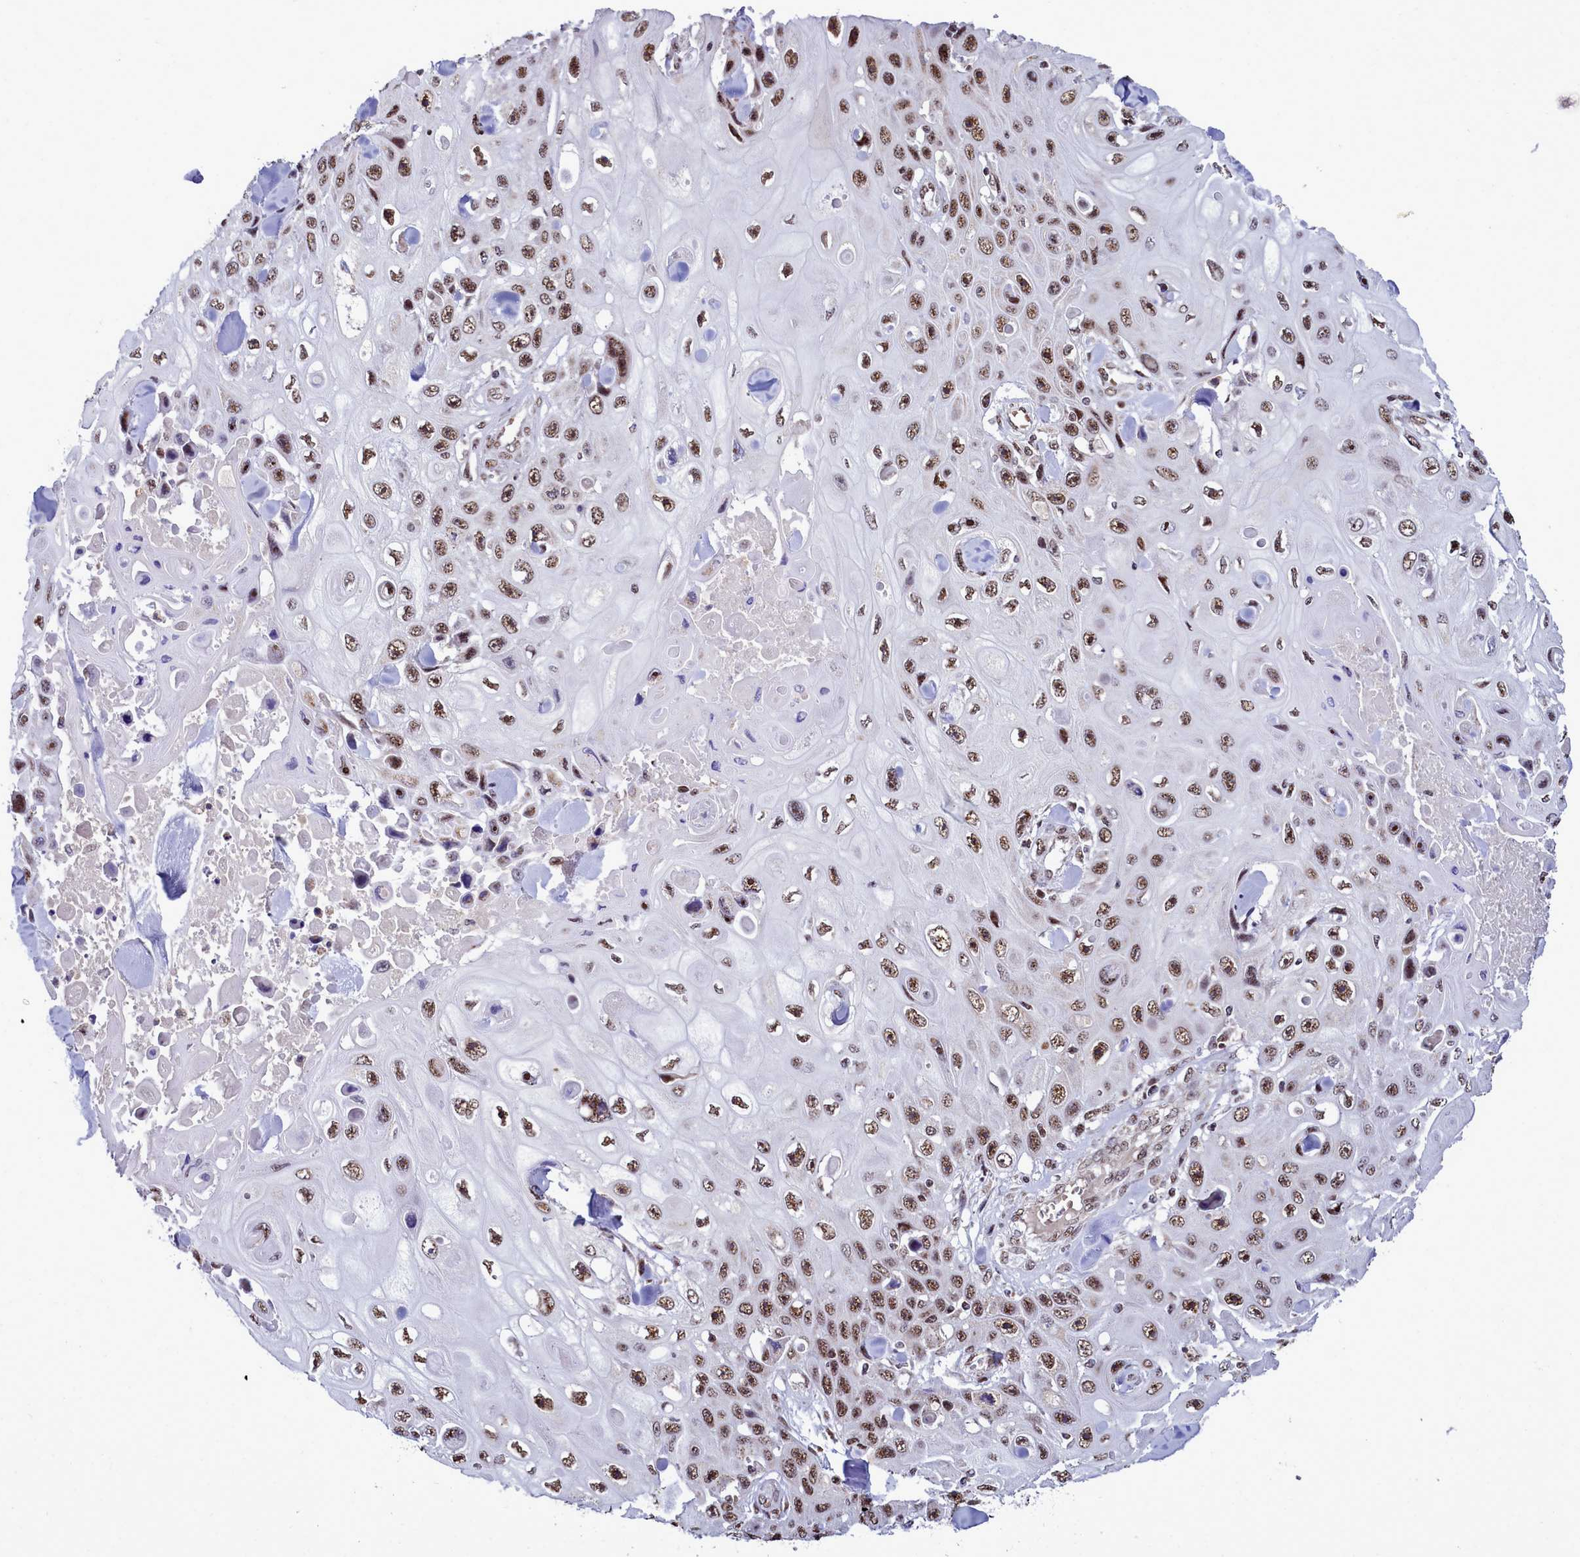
{"staining": {"intensity": "moderate", "quantity": ">75%", "location": "nuclear"}, "tissue": "skin cancer", "cell_type": "Tumor cells", "image_type": "cancer", "snomed": [{"axis": "morphology", "description": "Squamous cell carcinoma, NOS"}, {"axis": "topography", "description": "Skin"}], "caption": "Immunohistochemistry micrograph of neoplastic tissue: human skin cancer stained using IHC shows medium levels of moderate protein expression localized specifically in the nuclear of tumor cells, appearing as a nuclear brown color.", "gene": "POM121L2", "patient": {"sex": "male", "age": 82}}